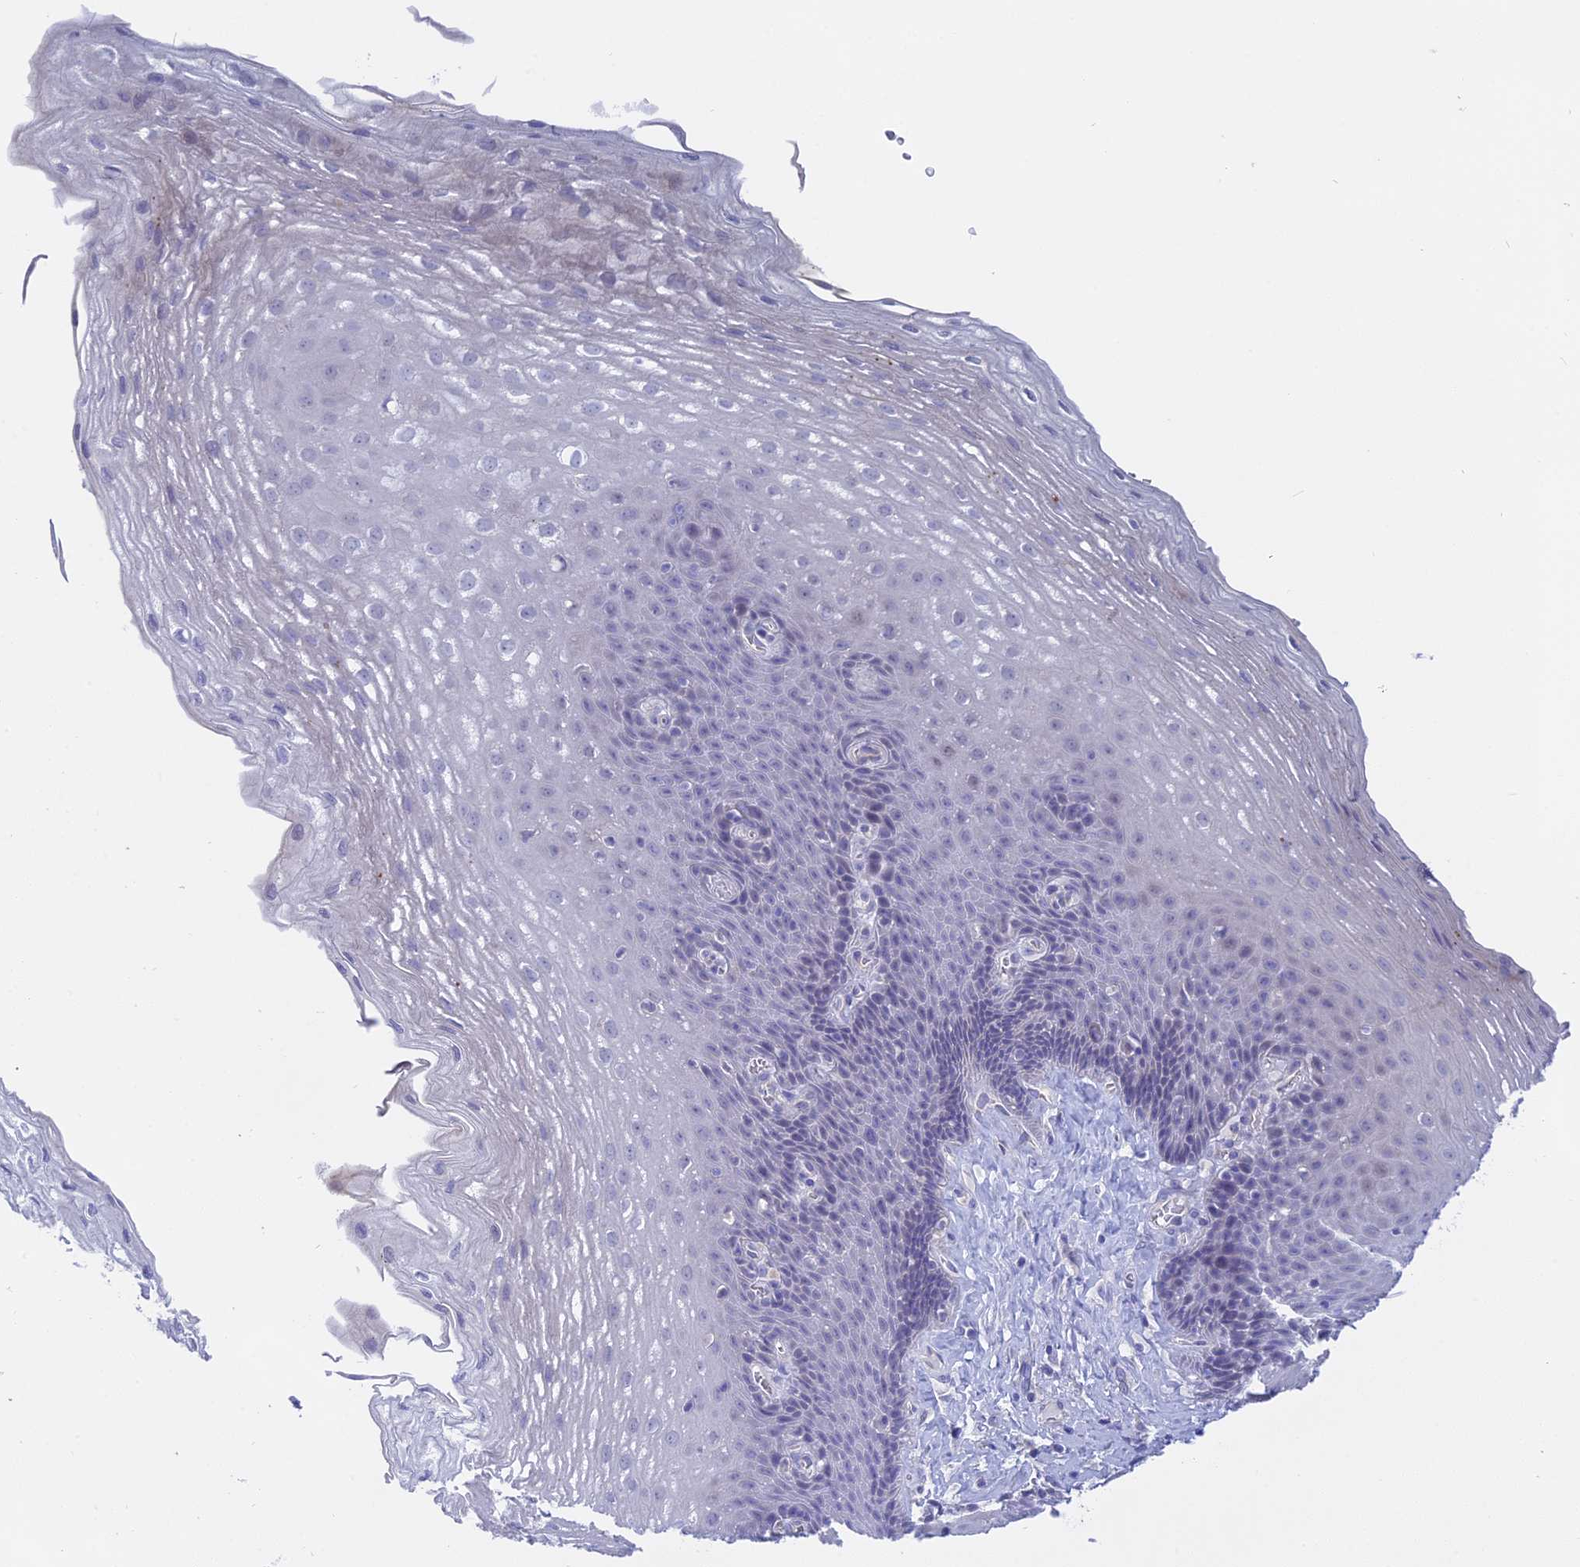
{"staining": {"intensity": "negative", "quantity": "none", "location": "none"}, "tissue": "esophagus", "cell_type": "Squamous epithelial cells", "image_type": "normal", "snomed": [{"axis": "morphology", "description": "Normal tissue, NOS"}, {"axis": "topography", "description": "Esophagus"}], "caption": "High magnification brightfield microscopy of normal esophagus stained with DAB (brown) and counterstained with hematoxylin (blue): squamous epithelial cells show no significant expression. (DAB immunohistochemistry (IHC) with hematoxylin counter stain).", "gene": "GLB1L", "patient": {"sex": "female", "age": 66}}